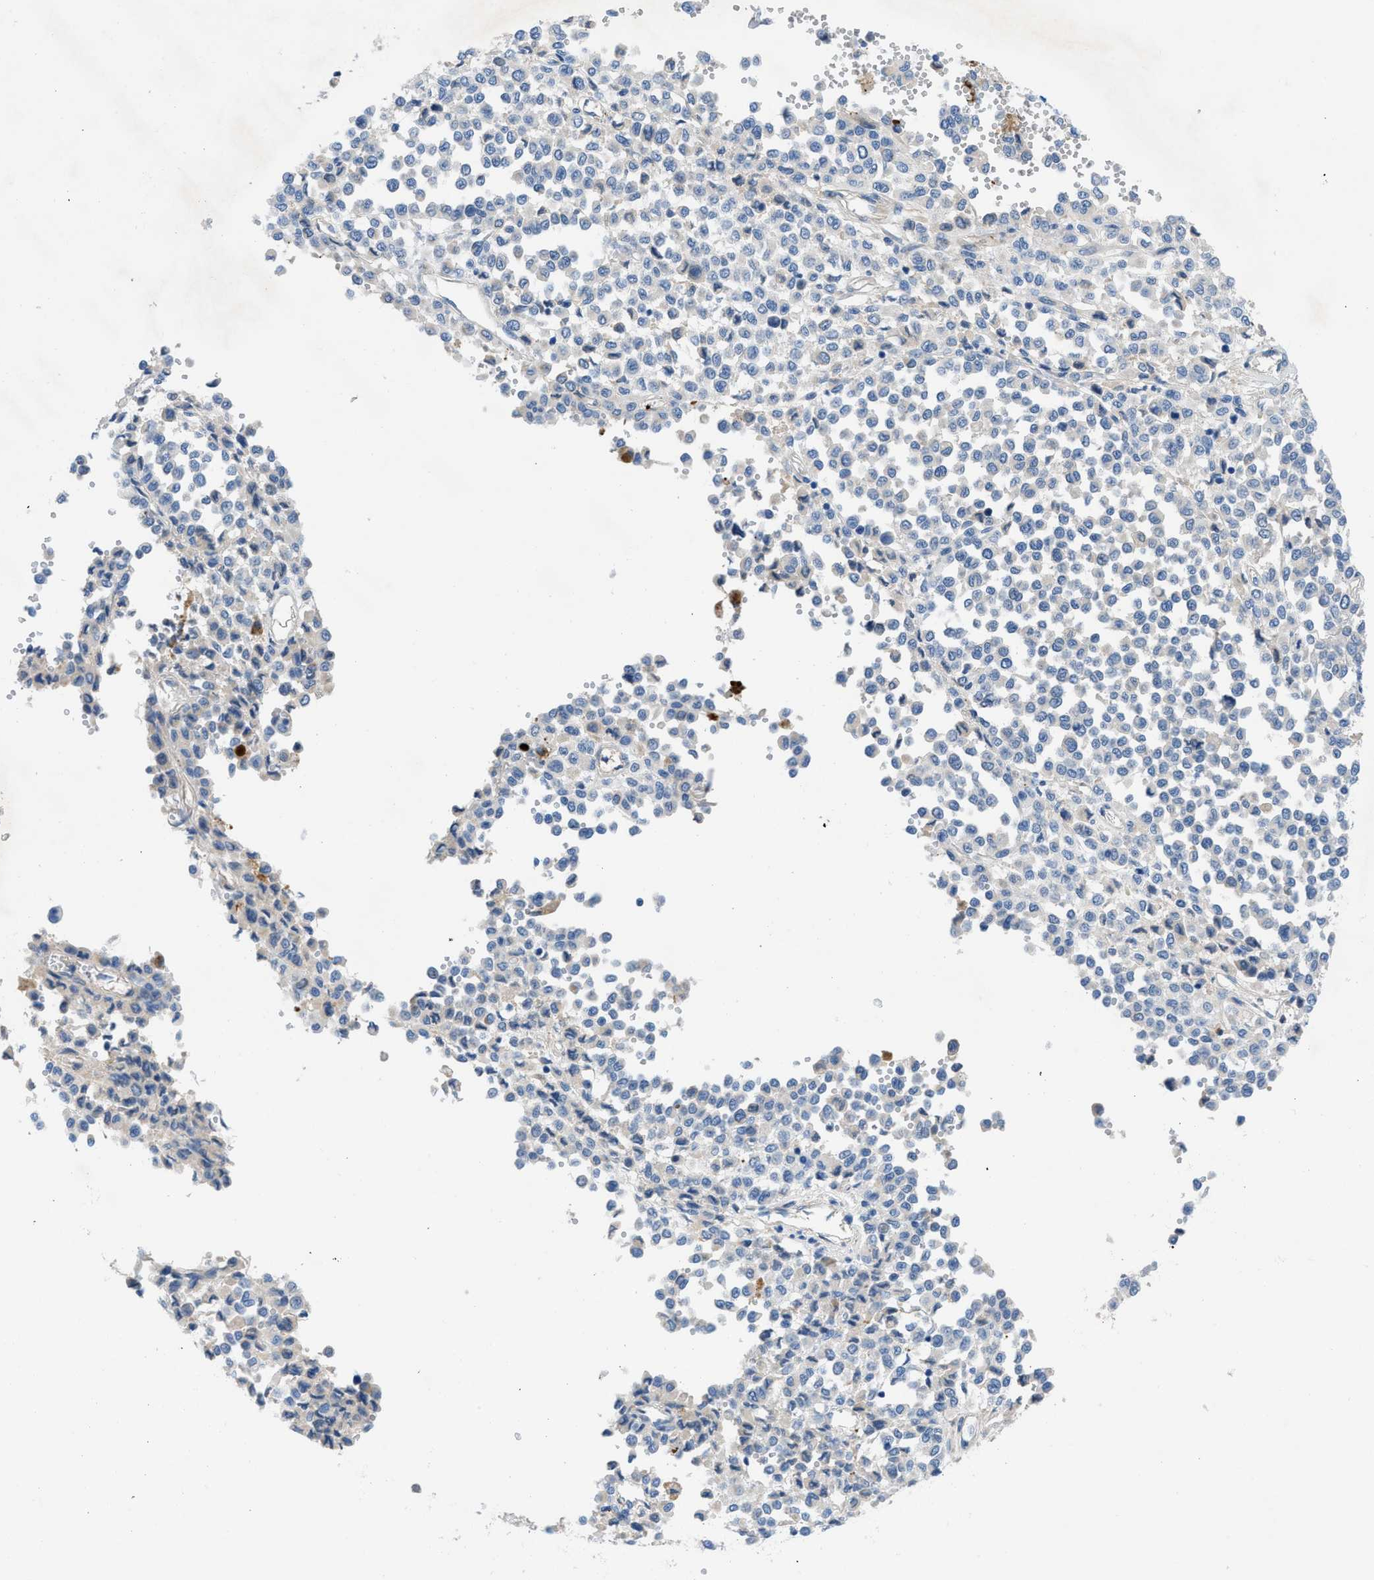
{"staining": {"intensity": "negative", "quantity": "none", "location": "none"}, "tissue": "melanoma", "cell_type": "Tumor cells", "image_type": "cancer", "snomed": [{"axis": "morphology", "description": "Malignant melanoma, Metastatic site"}, {"axis": "topography", "description": "Pancreas"}], "caption": "Tumor cells are negative for protein expression in human malignant melanoma (metastatic site).", "gene": "XCR1", "patient": {"sex": "female", "age": 30}}